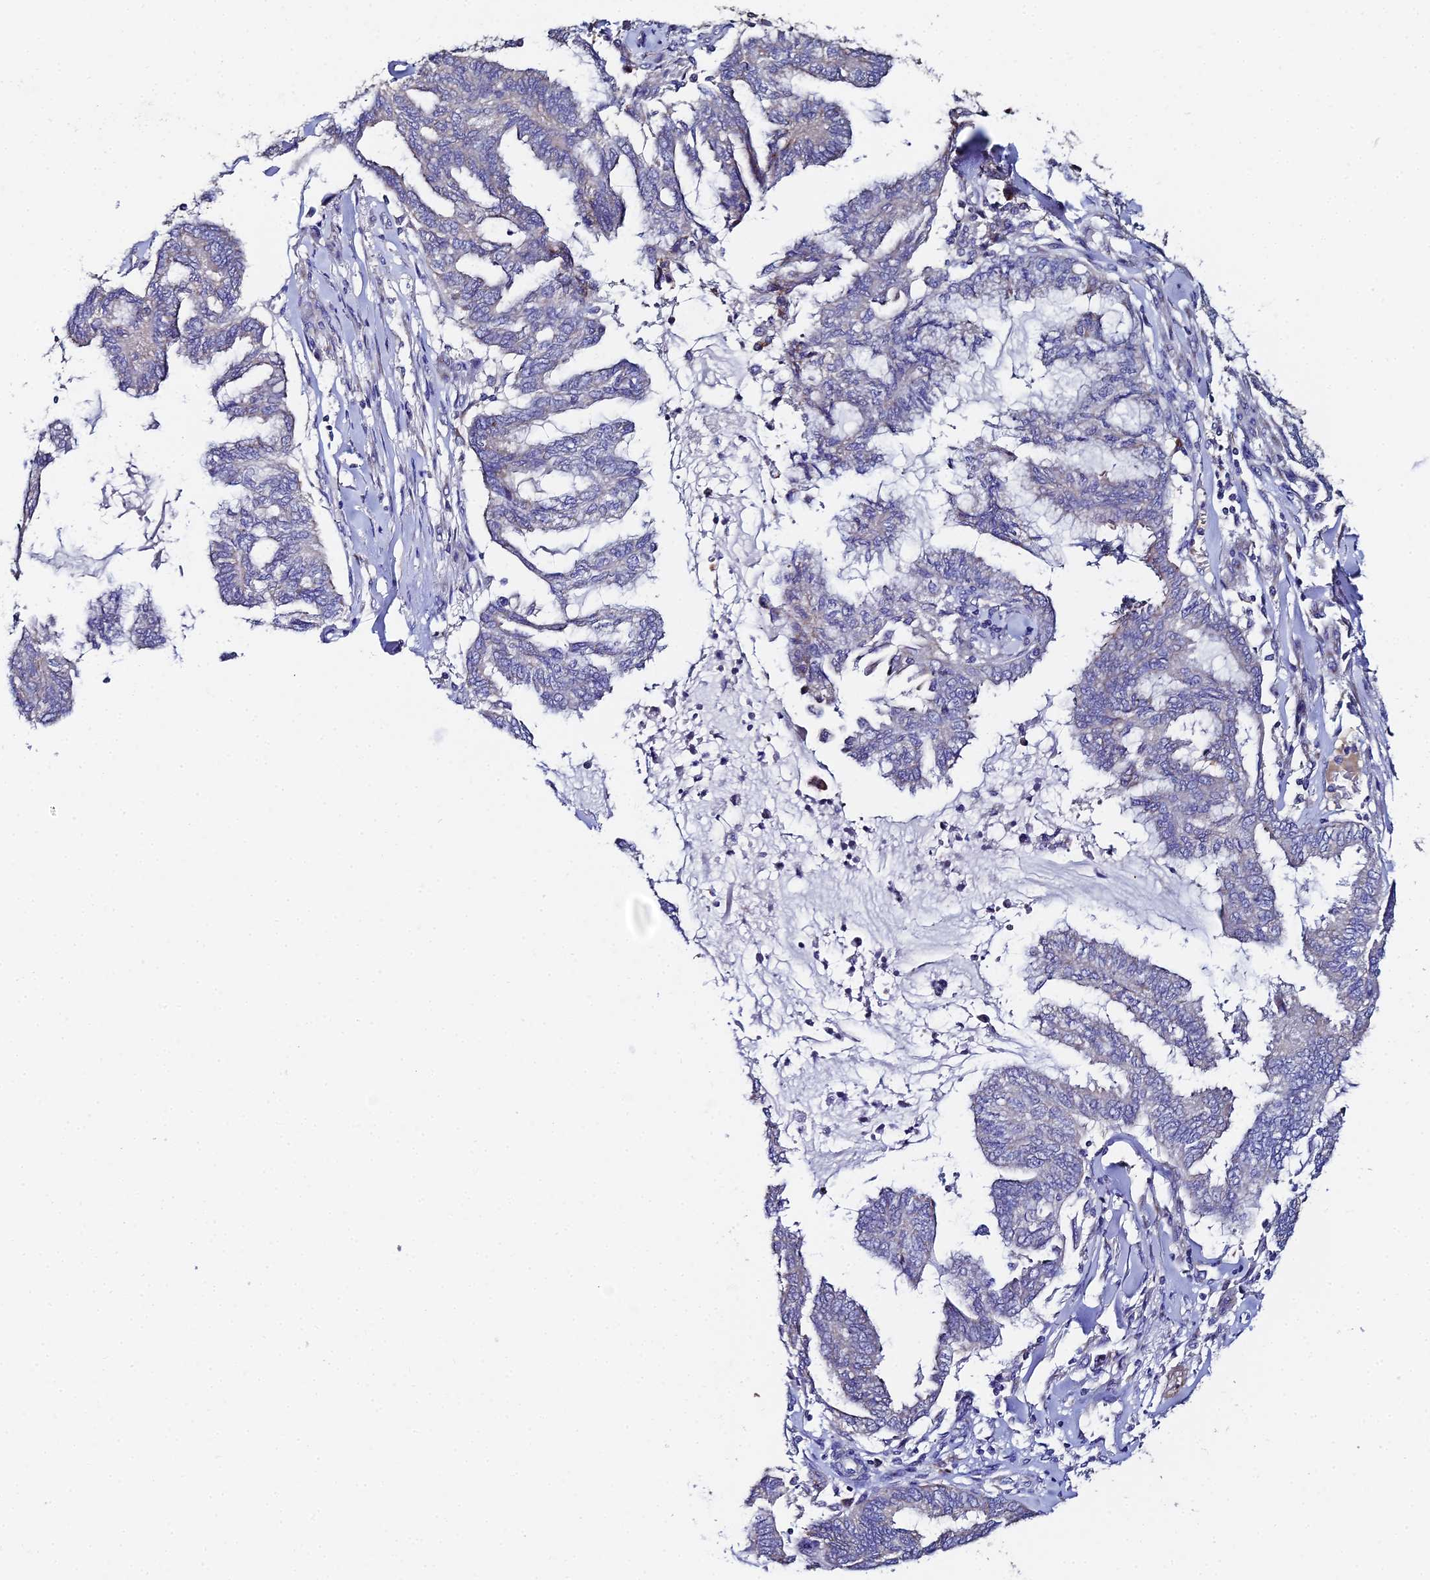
{"staining": {"intensity": "negative", "quantity": "none", "location": "none"}, "tissue": "endometrial cancer", "cell_type": "Tumor cells", "image_type": "cancer", "snomed": [{"axis": "morphology", "description": "Adenocarcinoma, NOS"}, {"axis": "topography", "description": "Endometrium"}], "caption": "This is an IHC photomicrograph of endometrial adenocarcinoma. There is no expression in tumor cells.", "gene": "UBE2L3", "patient": {"sex": "female", "age": 86}}